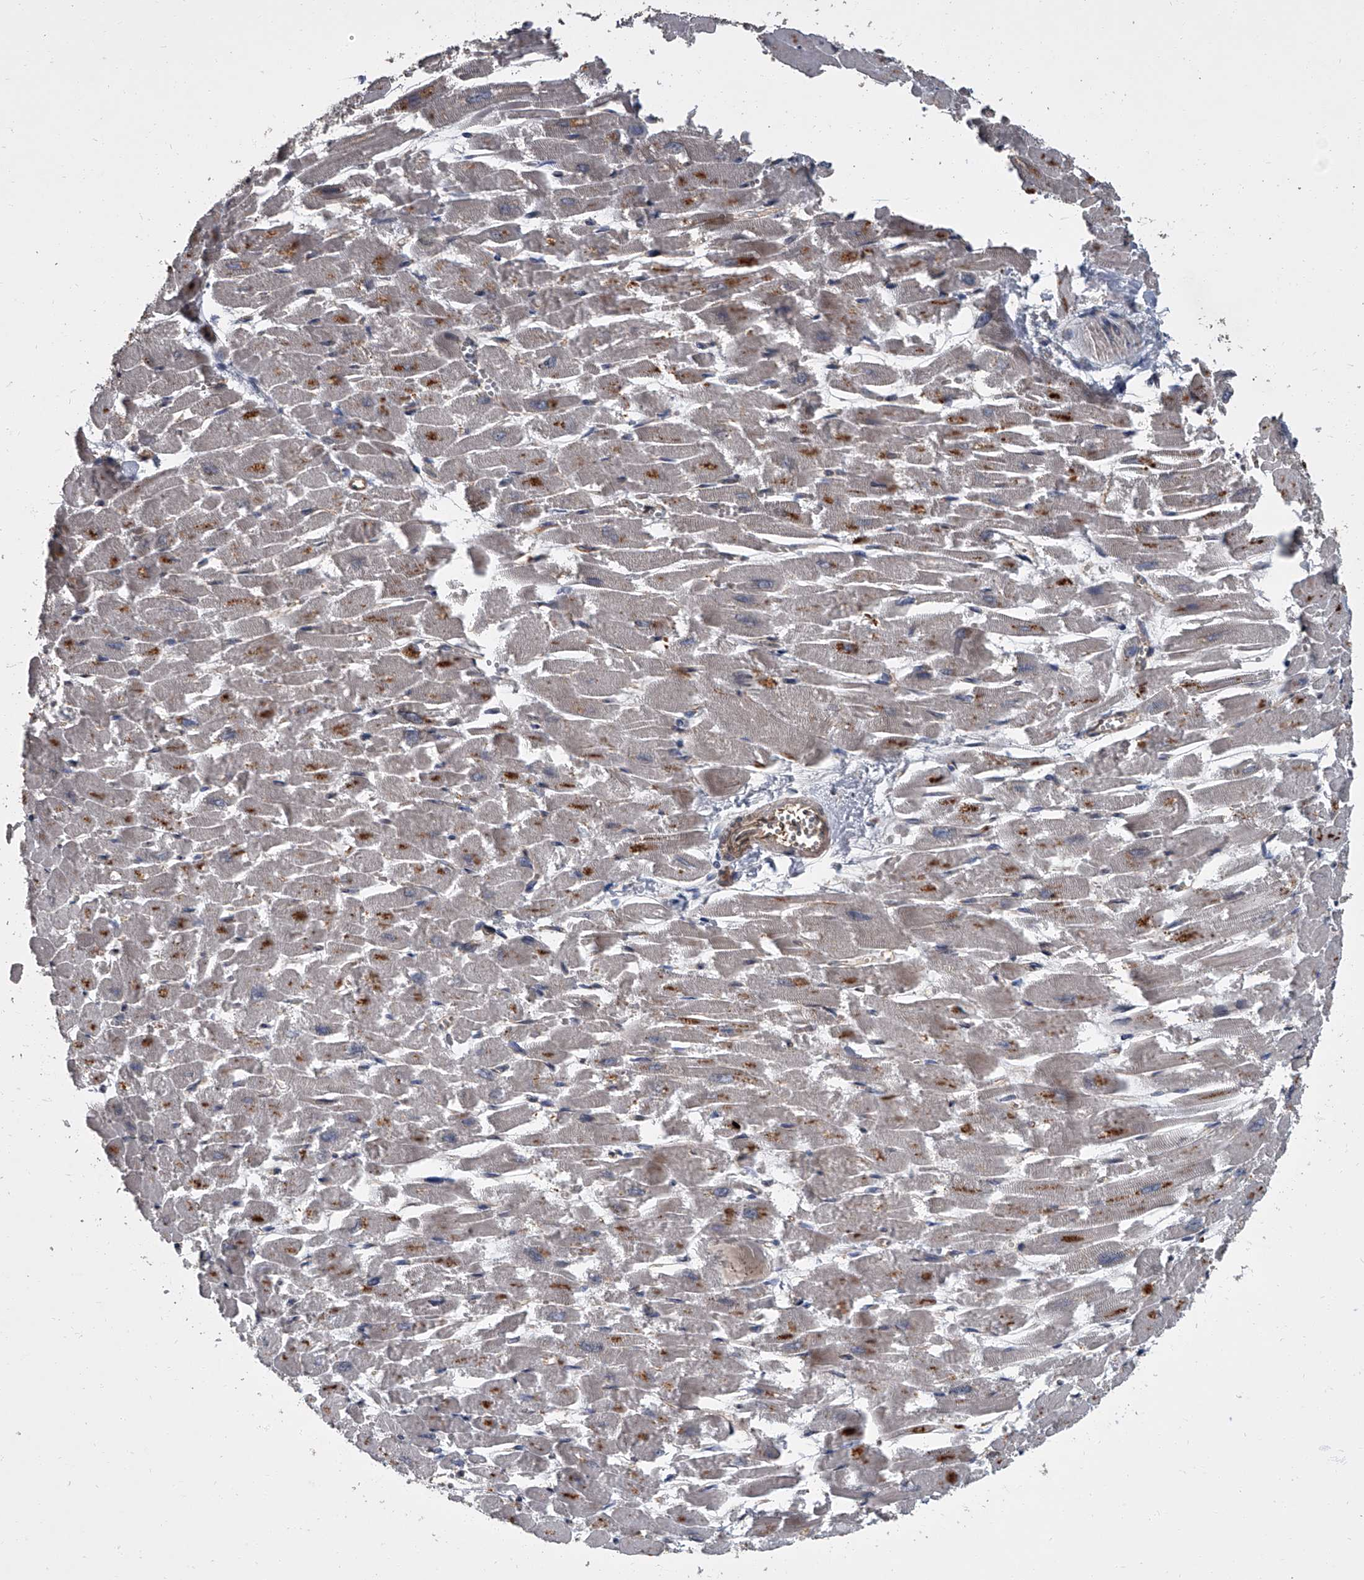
{"staining": {"intensity": "moderate", "quantity": "25%-75%", "location": "cytoplasmic/membranous,nuclear"}, "tissue": "heart muscle", "cell_type": "Cardiomyocytes", "image_type": "normal", "snomed": [{"axis": "morphology", "description": "Normal tissue, NOS"}, {"axis": "topography", "description": "Heart"}], "caption": "A brown stain highlights moderate cytoplasmic/membranous,nuclear staining of a protein in cardiomyocytes of unremarkable human heart muscle. (DAB IHC, brown staining for protein, blue staining for nuclei).", "gene": "LRRC8C", "patient": {"sex": "male", "age": 54}}